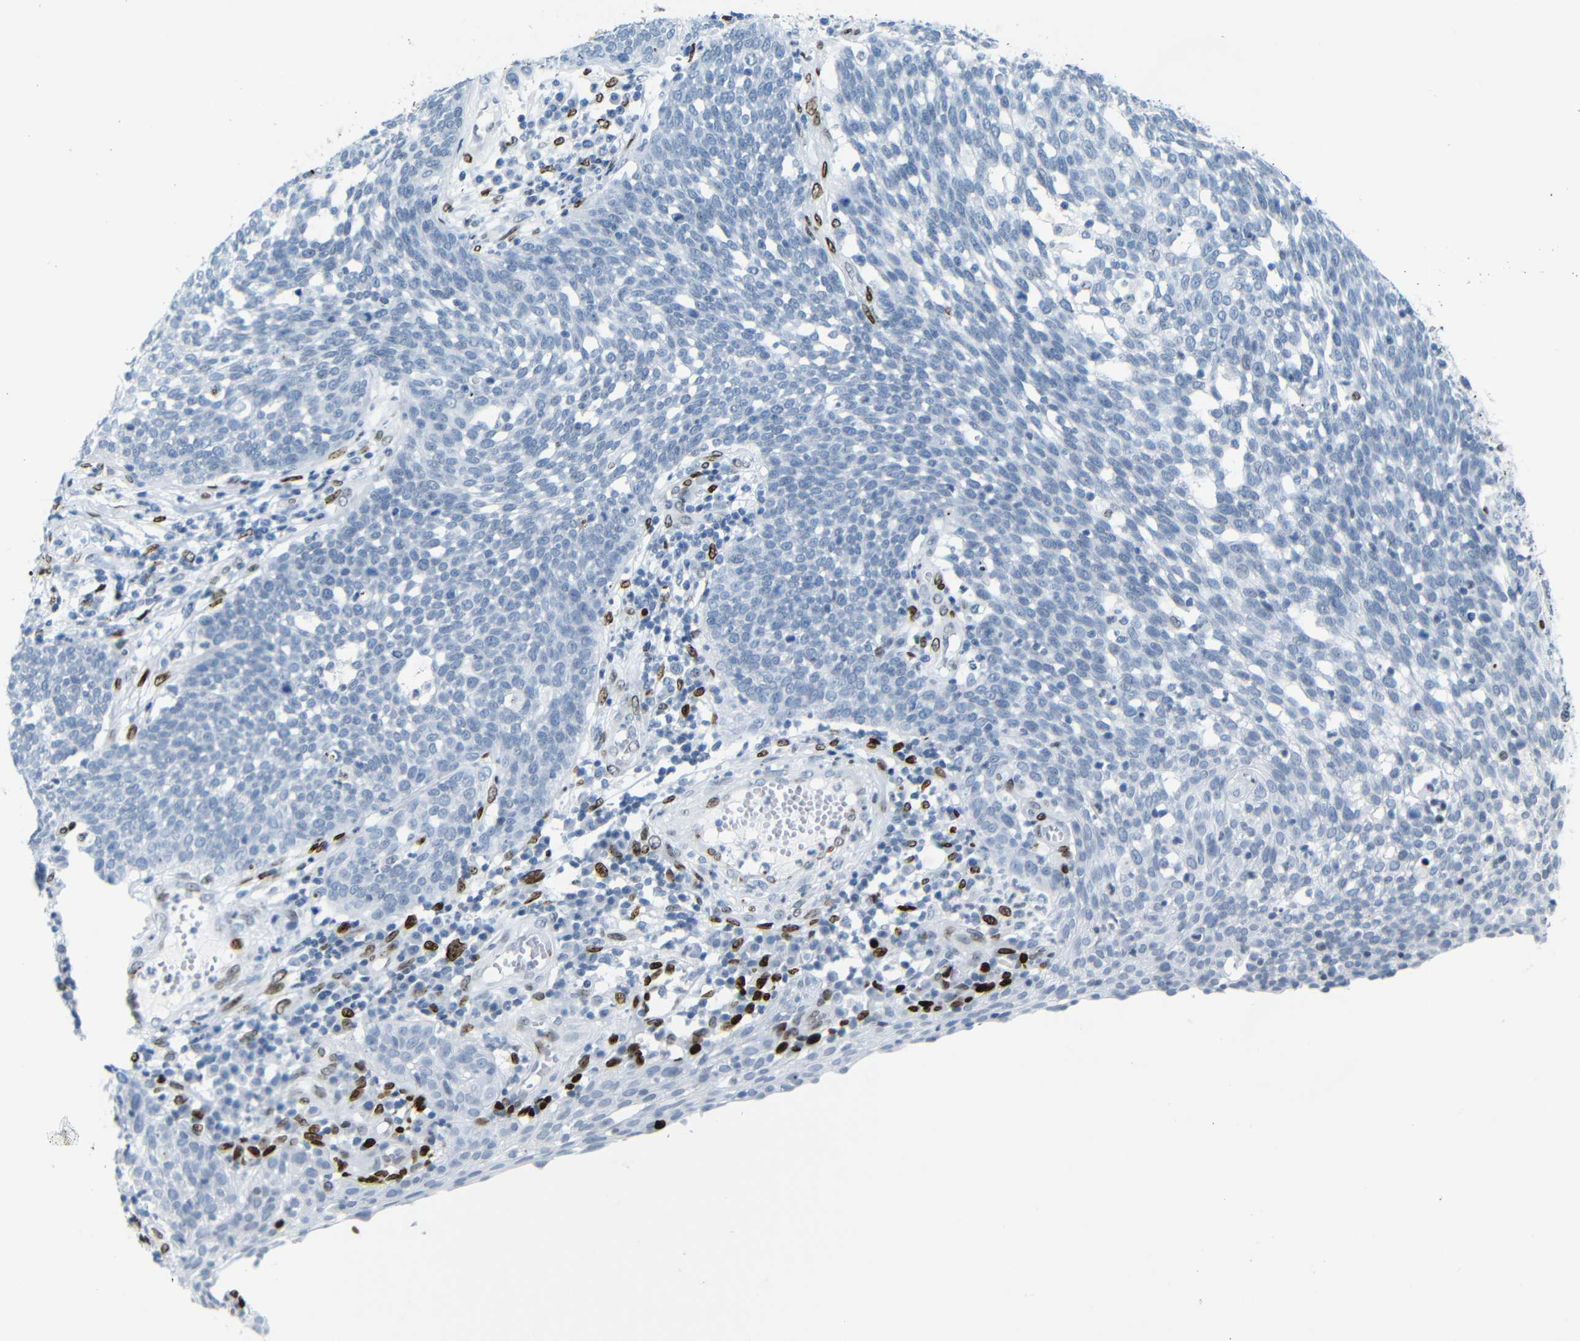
{"staining": {"intensity": "negative", "quantity": "none", "location": "none"}, "tissue": "cervical cancer", "cell_type": "Tumor cells", "image_type": "cancer", "snomed": [{"axis": "morphology", "description": "Squamous cell carcinoma, NOS"}, {"axis": "topography", "description": "Cervix"}], "caption": "Cervical squamous cell carcinoma stained for a protein using IHC exhibits no staining tumor cells.", "gene": "NPIPB15", "patient": {"sex": "female", "age": 34}}